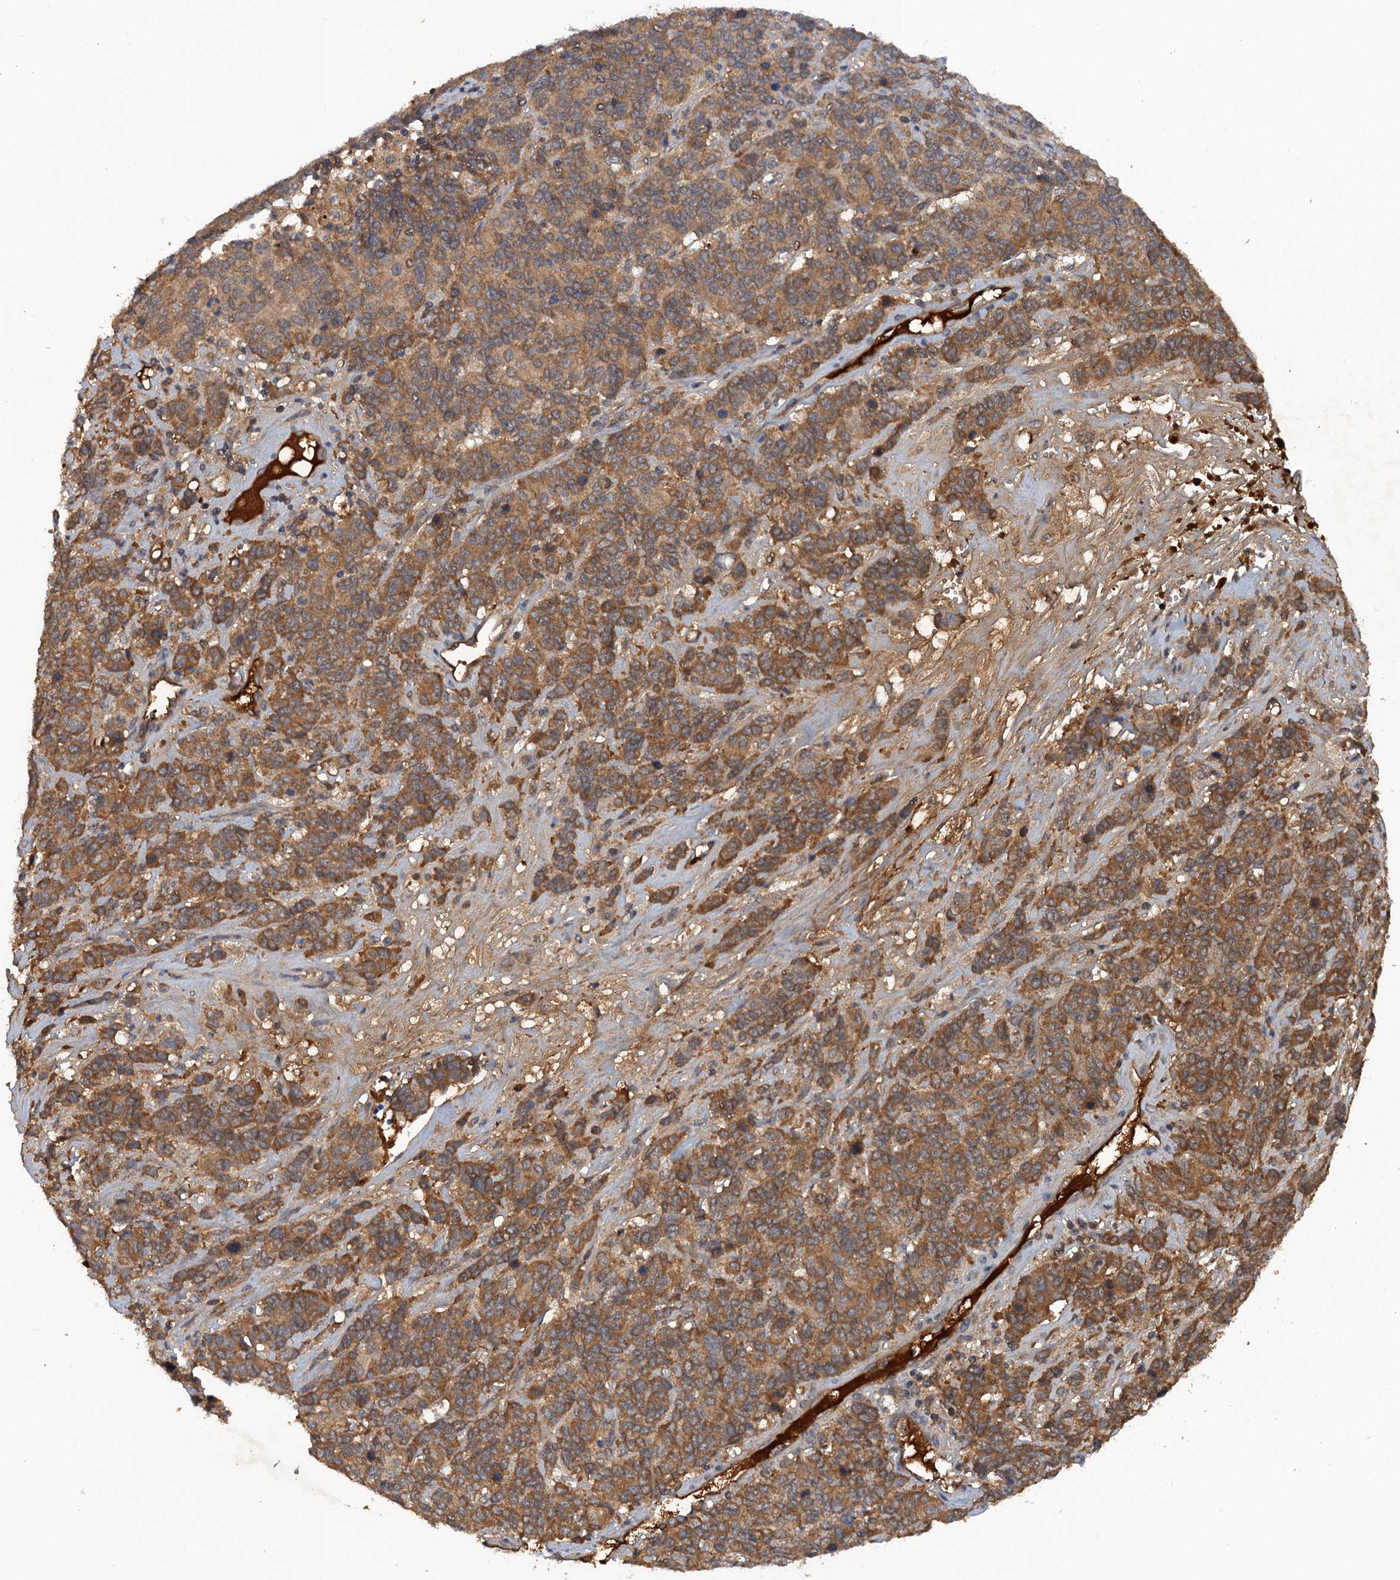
{"staining": {"intensity": "moderate", "quantity": ">75%", "location": "cytoplasmic/membranous"}, "tissue": "cervical cancer", "cell_type": "Tumor cells", "image_type": "cancer", "snomed": [{"axis": "morphology", "description": "Squamous cell carcinoma, NOS"}, {"axis": "topography", "description": "Cervix"}], "caption": "Squamous cell carcinoma (cervical) was stained to show a protein in brown. There is medium levels of moderate cytoplasmic/membranous staining in about >75% of tumor cells.", "gene": "HAPLN3", "patient": {"sex": "female", "age": 60}}